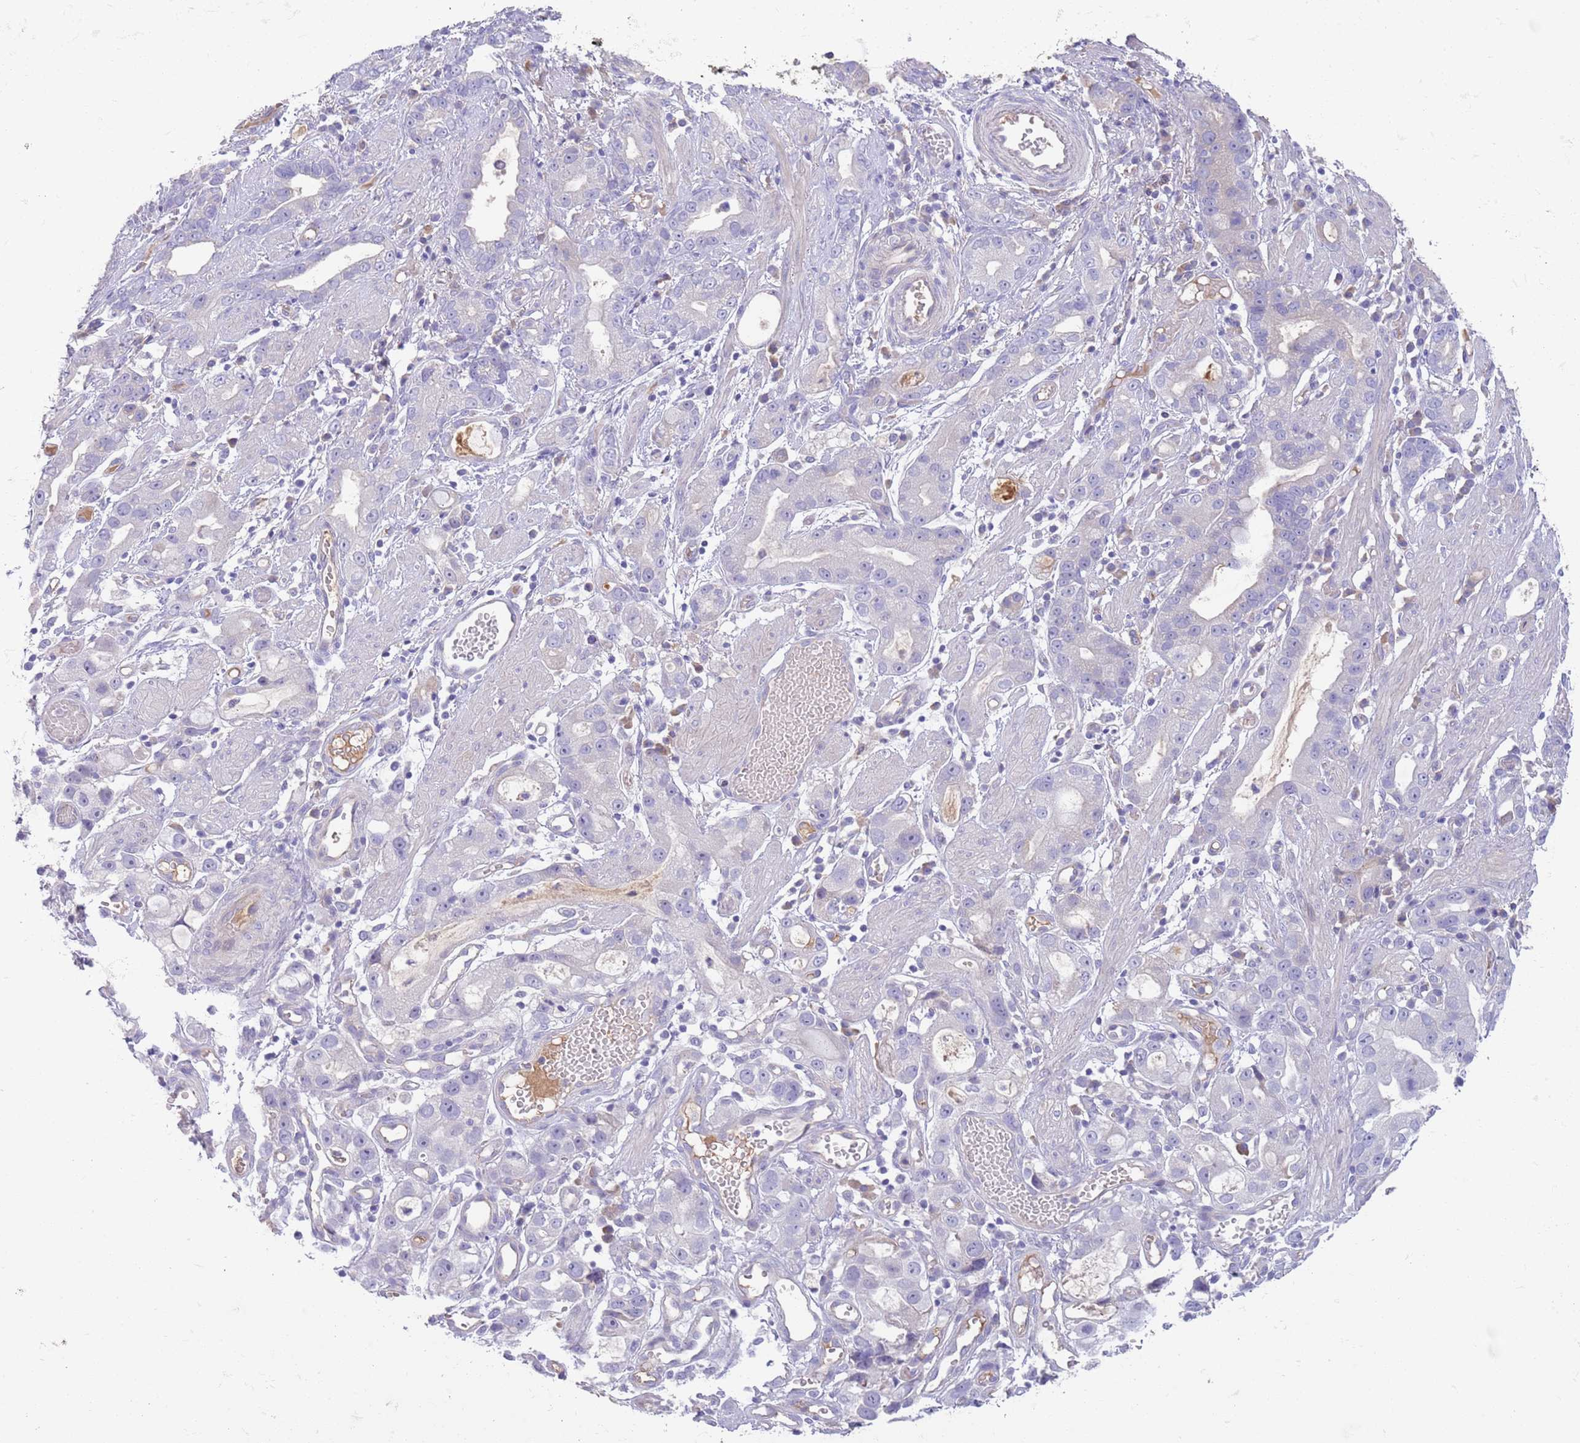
{"staining": {"intensity": "negative", "quantity": "none", "location": "none"}, "tissue": "stomach cancer", "cell_type": "Tumor cells", "image_type": "cancer", "snomed": [{"axis": "morphology", "description": "Adenocarcinoma, NOS"}, {"axis": "topography", "description": "Stomach"}], "caption": "This is a image of immunohistochemistry (IHC) staining of stomach cancer (adenocarcinoma), which shows no positivity in tumor cells.", "gene": "IGFL4", "patient": {"sex": "male", "age": 55}}